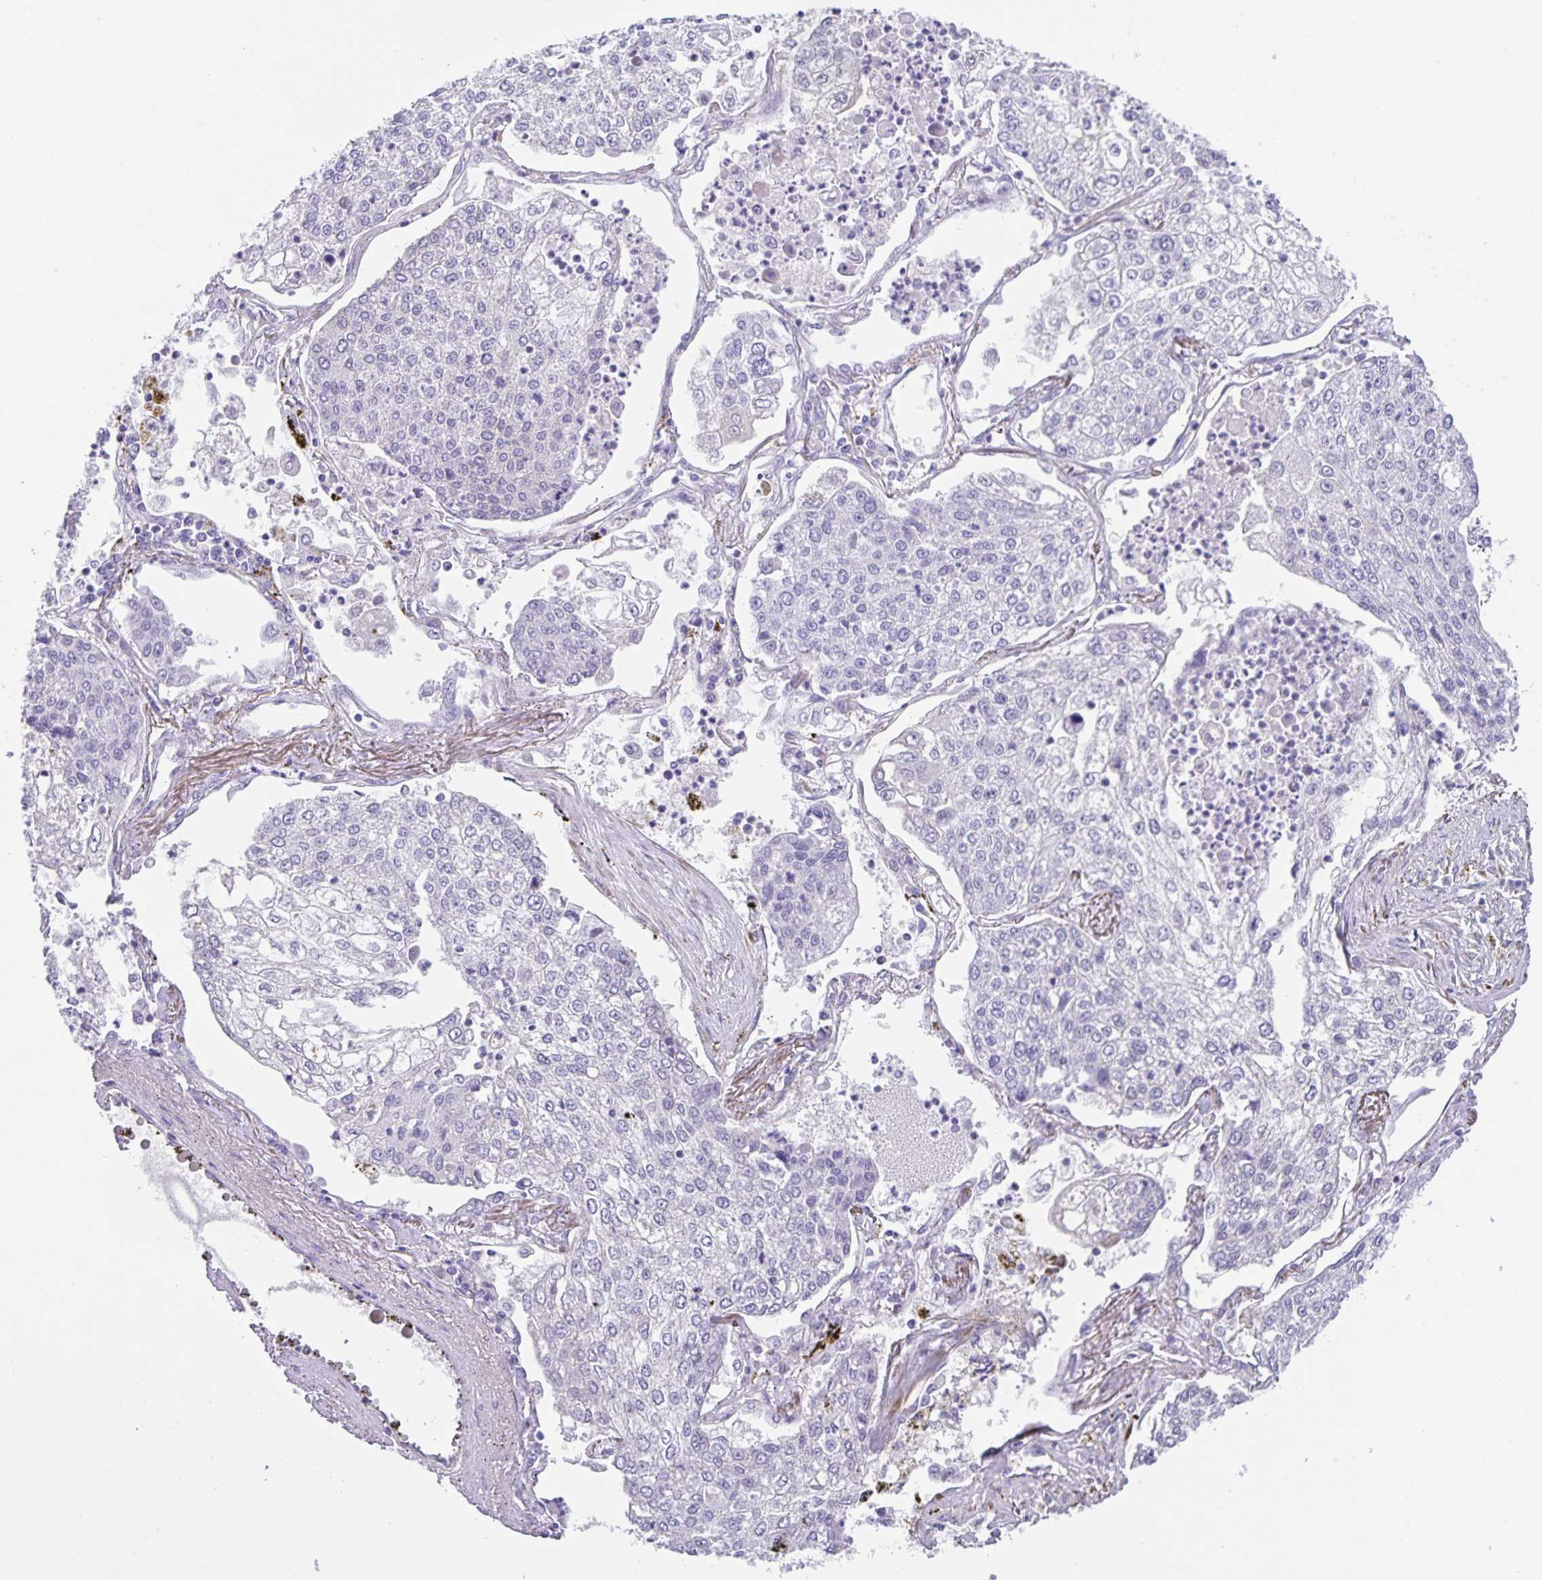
{"staining": {"intensity": "negative", "quantity": "none", "location": "none"}, "tissue": "lung cancer", "cell_type": "Tumor cells", "image_type": "cancer", "snomed": [{"axis": "morphology", "description": "Squamous cell carcinoma, NOS"}, {"axis": "topography", "description": "Lung"}], "caption": "DAB (3,3'-diaminobenzidine) immunohistochemical staining of squamous cell carcinoma (lung) demonstrates no significant expression in tumor cells.", "gene": "PRR36", "patient": {"sex": "male", "age": 74}}